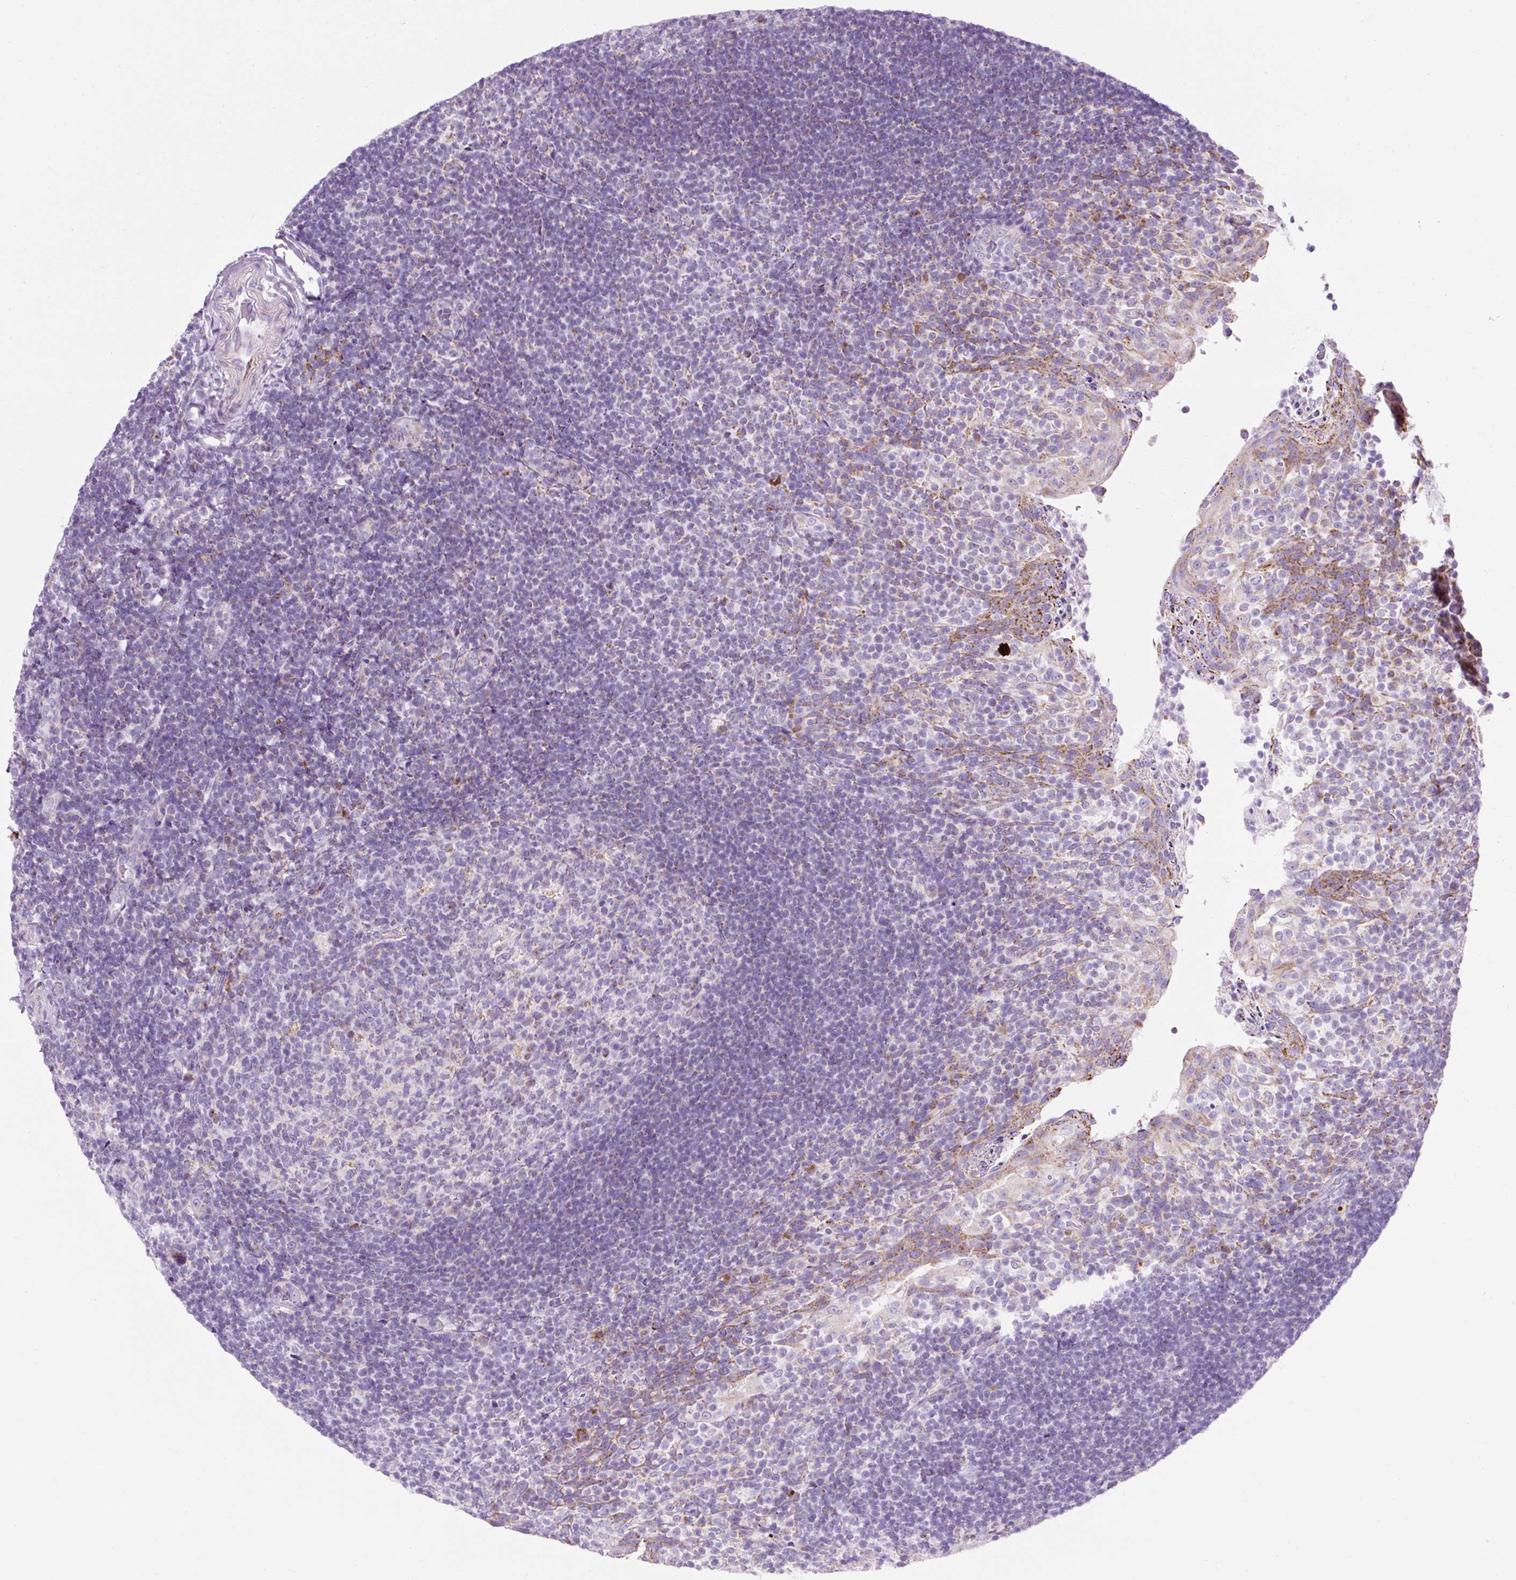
{"staining": {"intensity": "negative", "quantity": "none", "location": "none"}, "tissue": "tonsil", "cell_type": "Germinal center cells", "image_type": "normal", "snomed": [{"axis": "morphology", "description": "Normal tissue, NOS"}, {"axis": "topography", "description": "Tonsil"}], "caption": "High power microscopy micrograph of an IHC photomicrograph of benign tonsil, revealing no significant positivity in germinal center cells.", "gene": "PLPP2", "patient": {"sex": "female", "age": 10}}